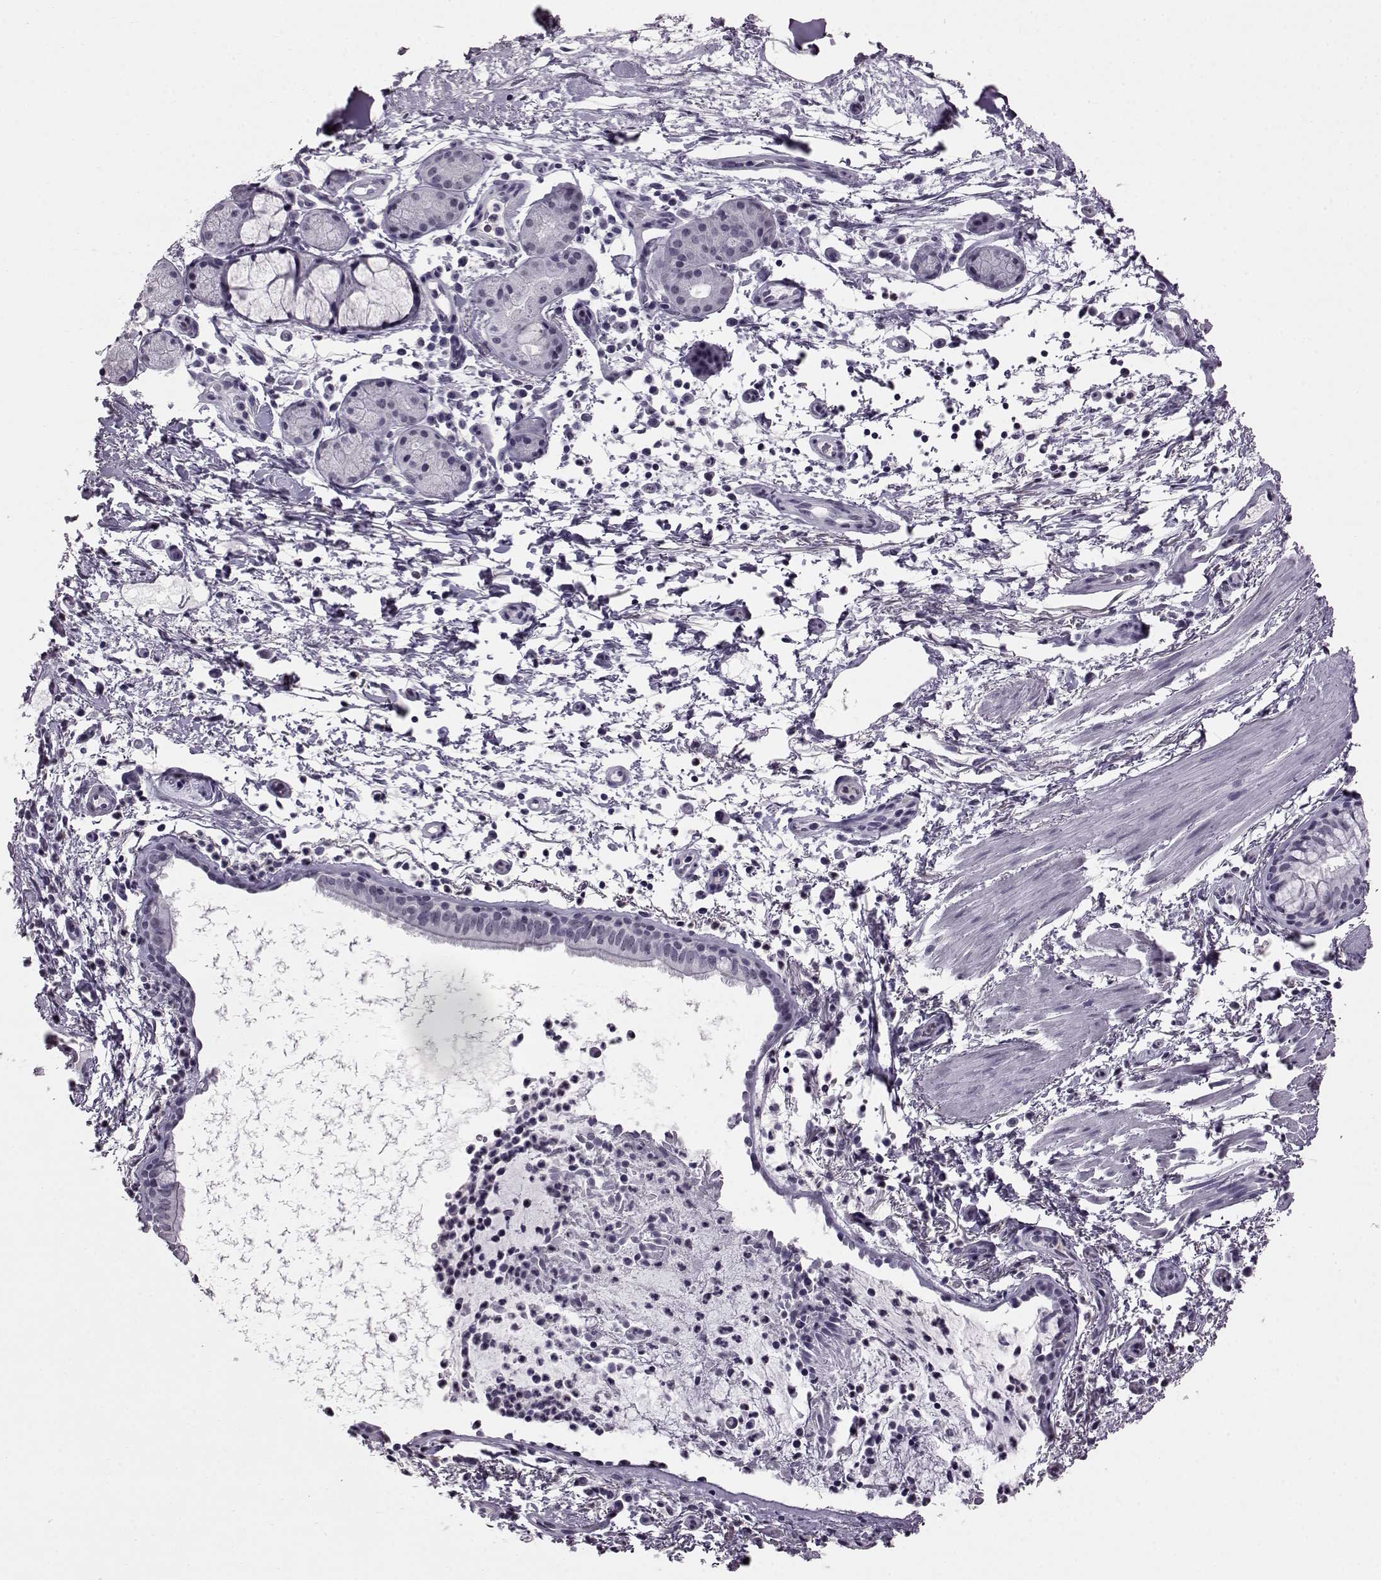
{"staining": {"intensity": "negative", "quantity": "none", "location": "none"}, "tissue": "bronchus", "cell_type": "Respiratory epithelial cells", "image_type": "normal", "snomed": [{"axis": "morphology", "description": "Normal tissue, NOS"}, {"axis": "topography", "description": "Bronchus"}], "caption": "Immunohistochemistry (IHC) histopathology image of unremarkable bronchus stained for a protein (brown), which displays no staining in respiratory epithelial cells.", "gene": "ADGRG2", "patient": {"sex": "female", "age": 64}}